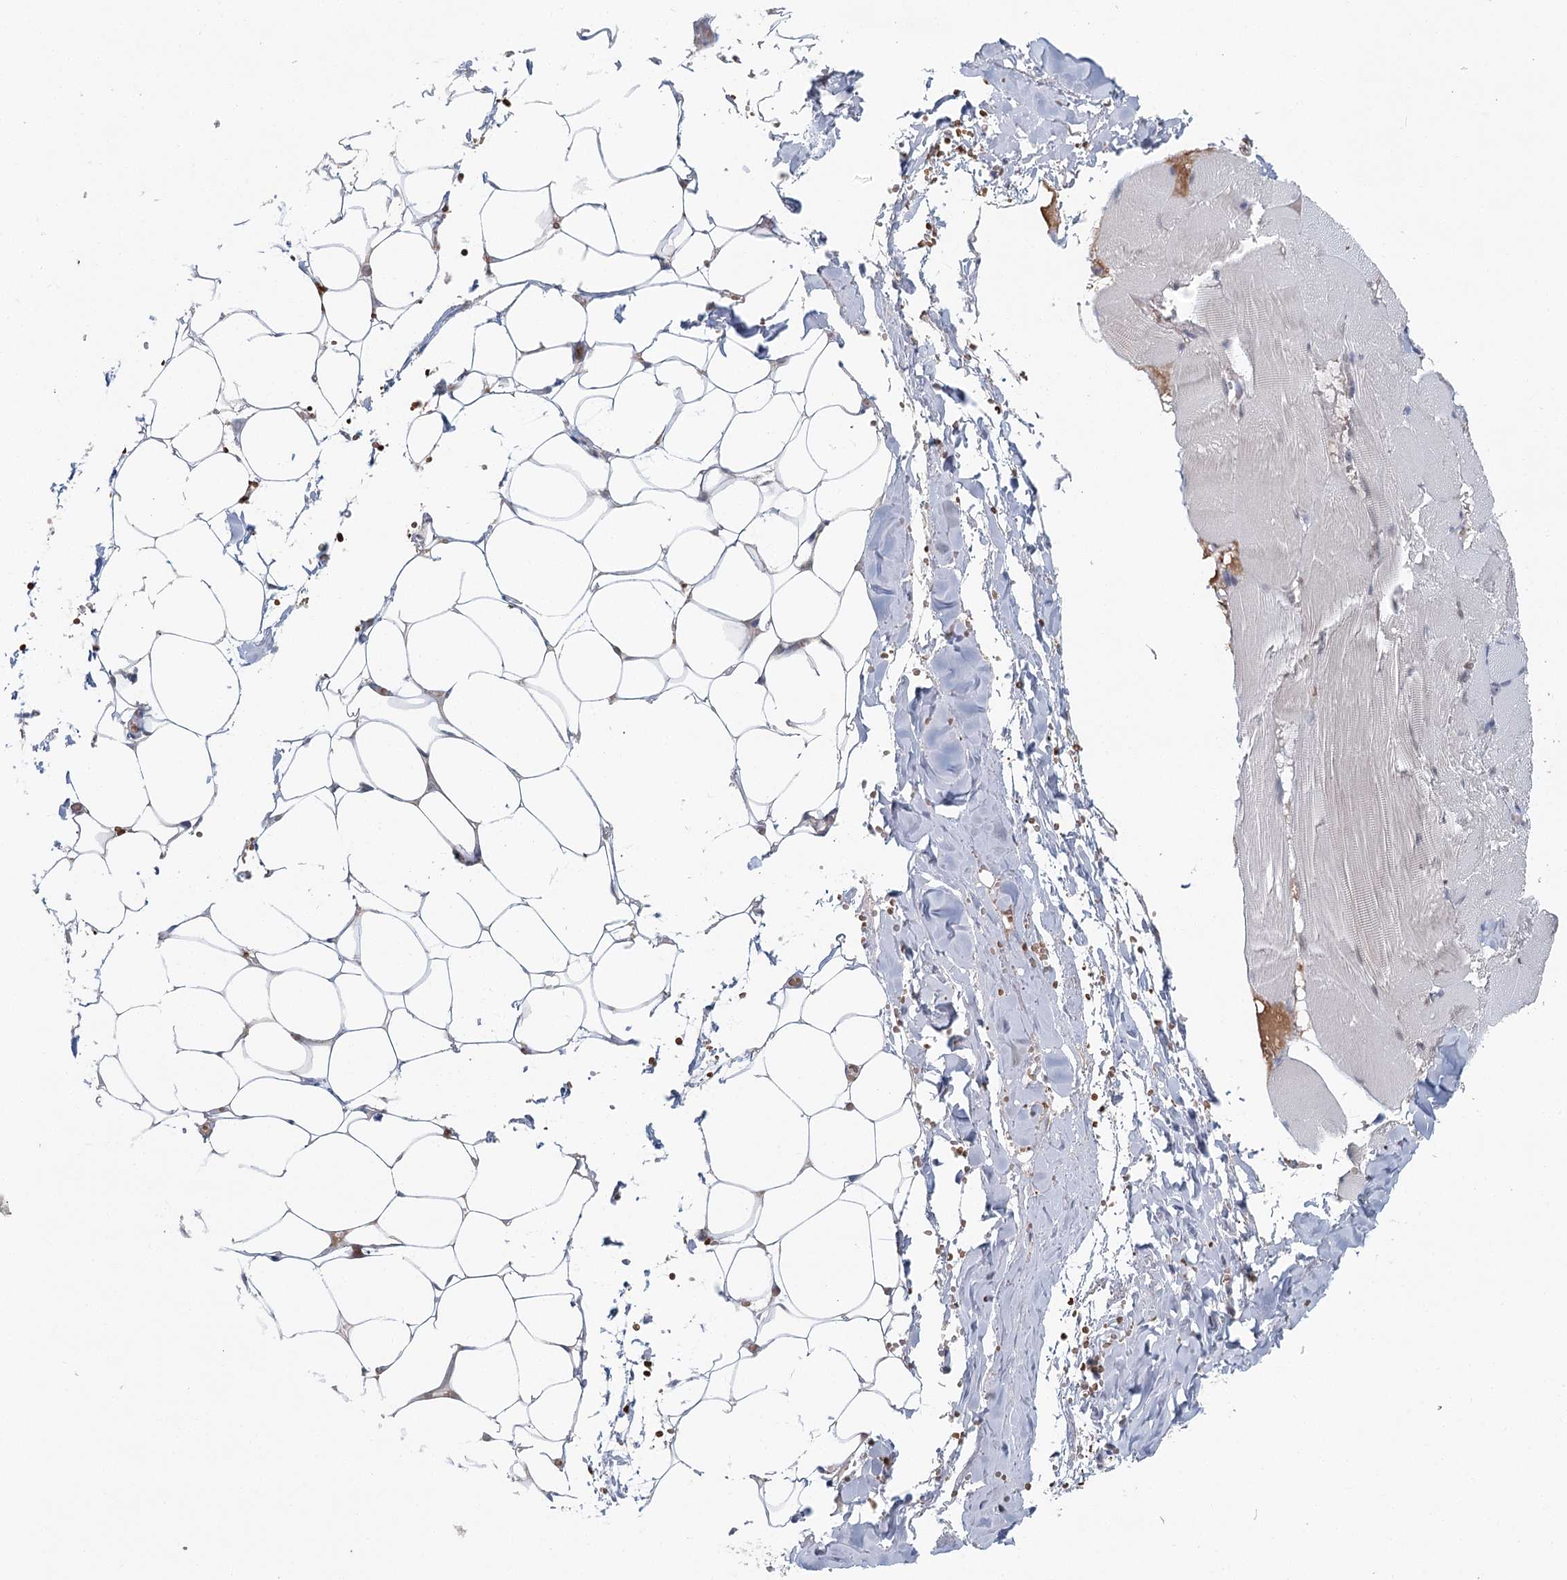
{"staining": {"intensity": "weak", "quantity": "25%-75%", "location": "cytoplasmic/membranous"}, "tissue": "adipose tissue", "cell_type": "Adipocytes", "image_type": "normal", "snomed": [{"axis": "morphology", "description": "Normal tissue, NOS"}, {"axis": "topography", "description": "Skeletal muscle"}, {"axis": "topography", "description": "Peripheral nerve tissue"}], "caption": "Brown immunohistochemical staining in benign adipose tissue exhibits weak cytoplasmic/membranous expression in about 25%-75% of adipocytes. Nuclei are stained in blue.", "gene": "ADK", "patient": {"sex": "female", "age": 55}}